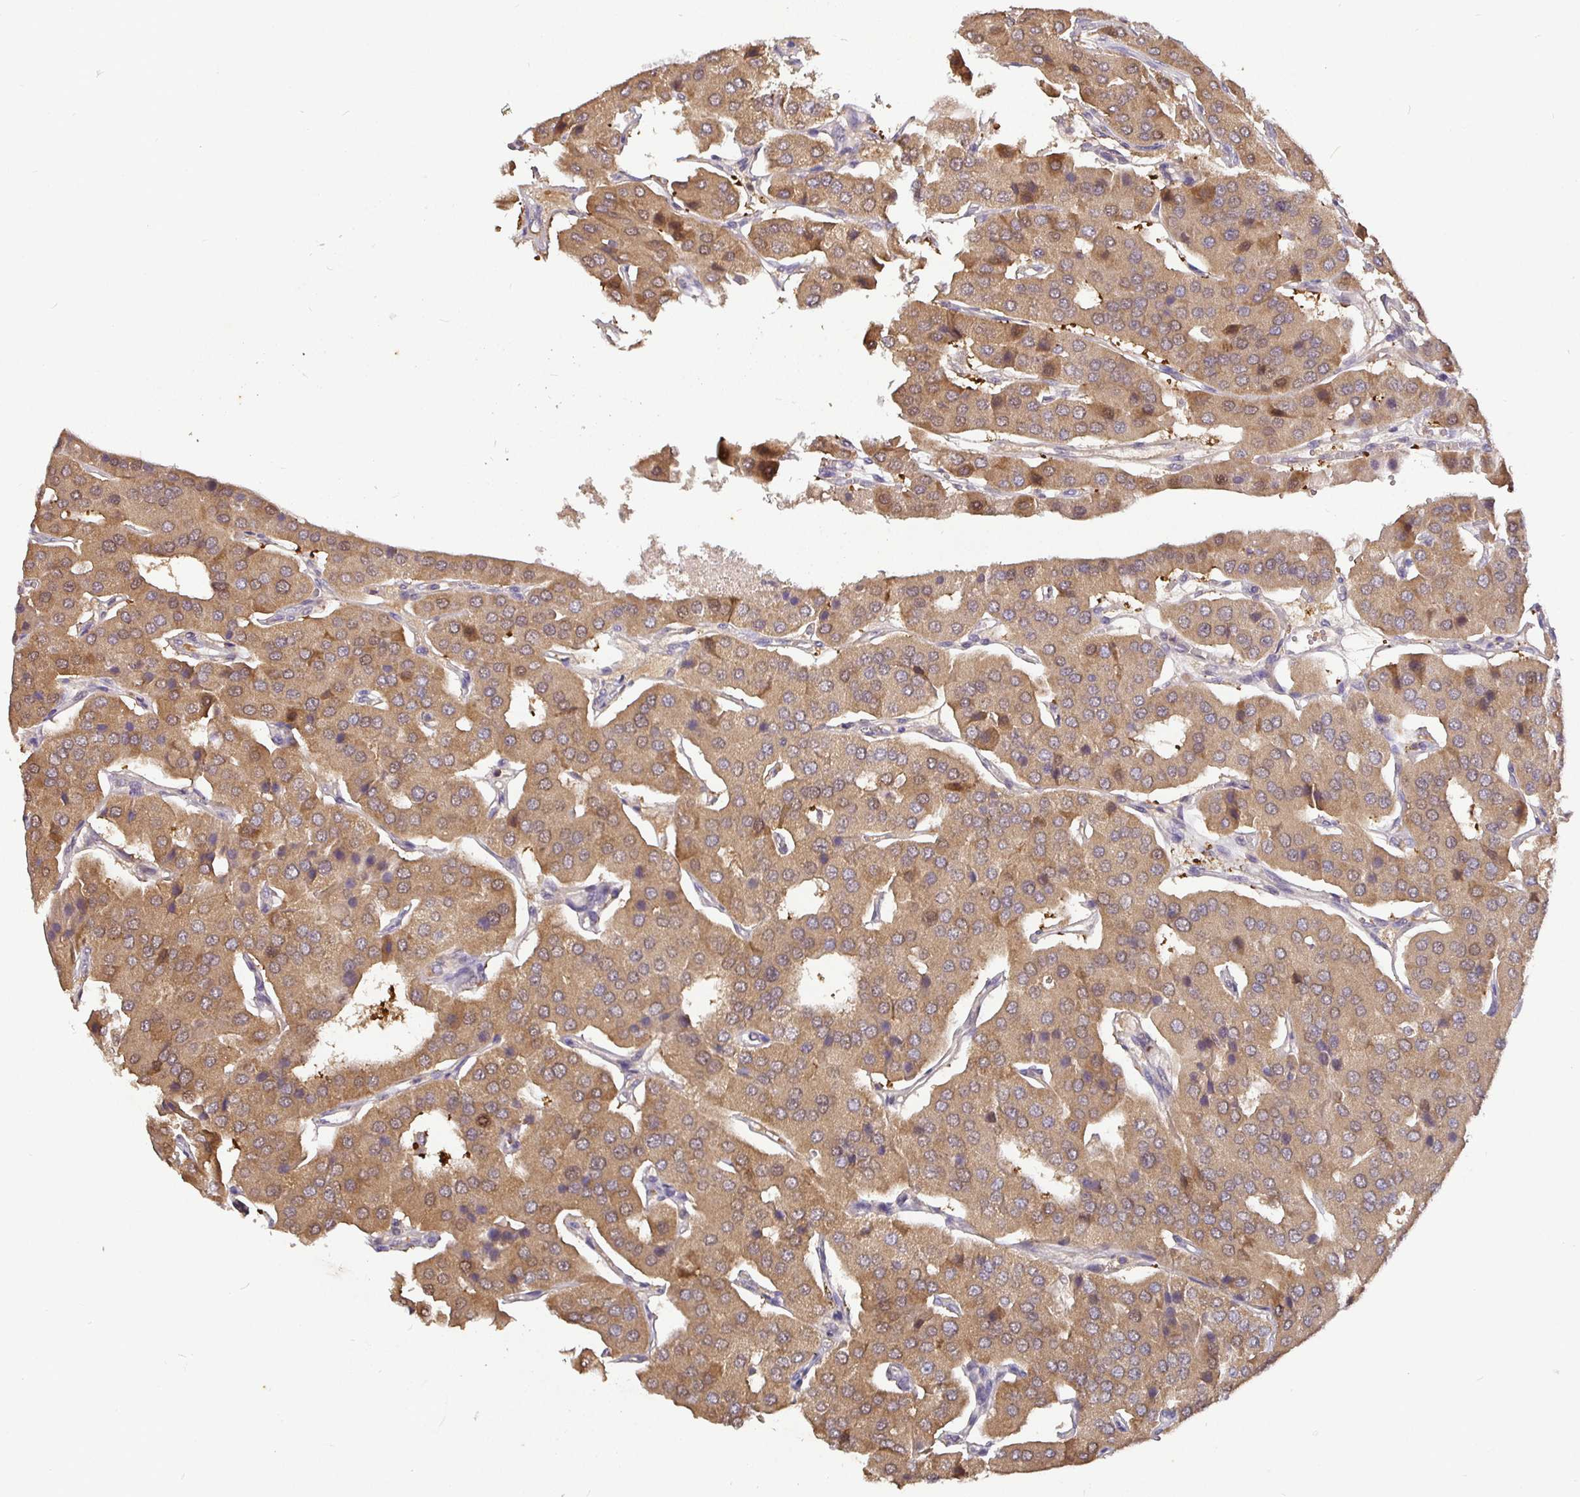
{"staining": {"intensity": "moderate", "quantity": ">75%", "location": "cytoplasmic/membranous"}, "tissue": "parathyroid gland", "cell_type": "Glandular cells", "image_type": "normal", "snomed": [{"axis": "morphology", "description": "Normal tissue, NOS"}, {"axis": "morphology", "description": "Adenoma, NOS"}, {"axis": "topography", "description": "Parathyroid gland"}], "caption": "The image shows staining of benign parathyroid gland, revealing moderate cytoplasmic/membranous protein staining (brown color) within glandular cells. The protein is stained brown, and the nuclei are stained in blue (DAB (3,3'-diaminobenzidine) IHC with brightfield microscopy, high magnification).", "gene": "SHISA4", "patient": {"sex": "female", "age": 86}}